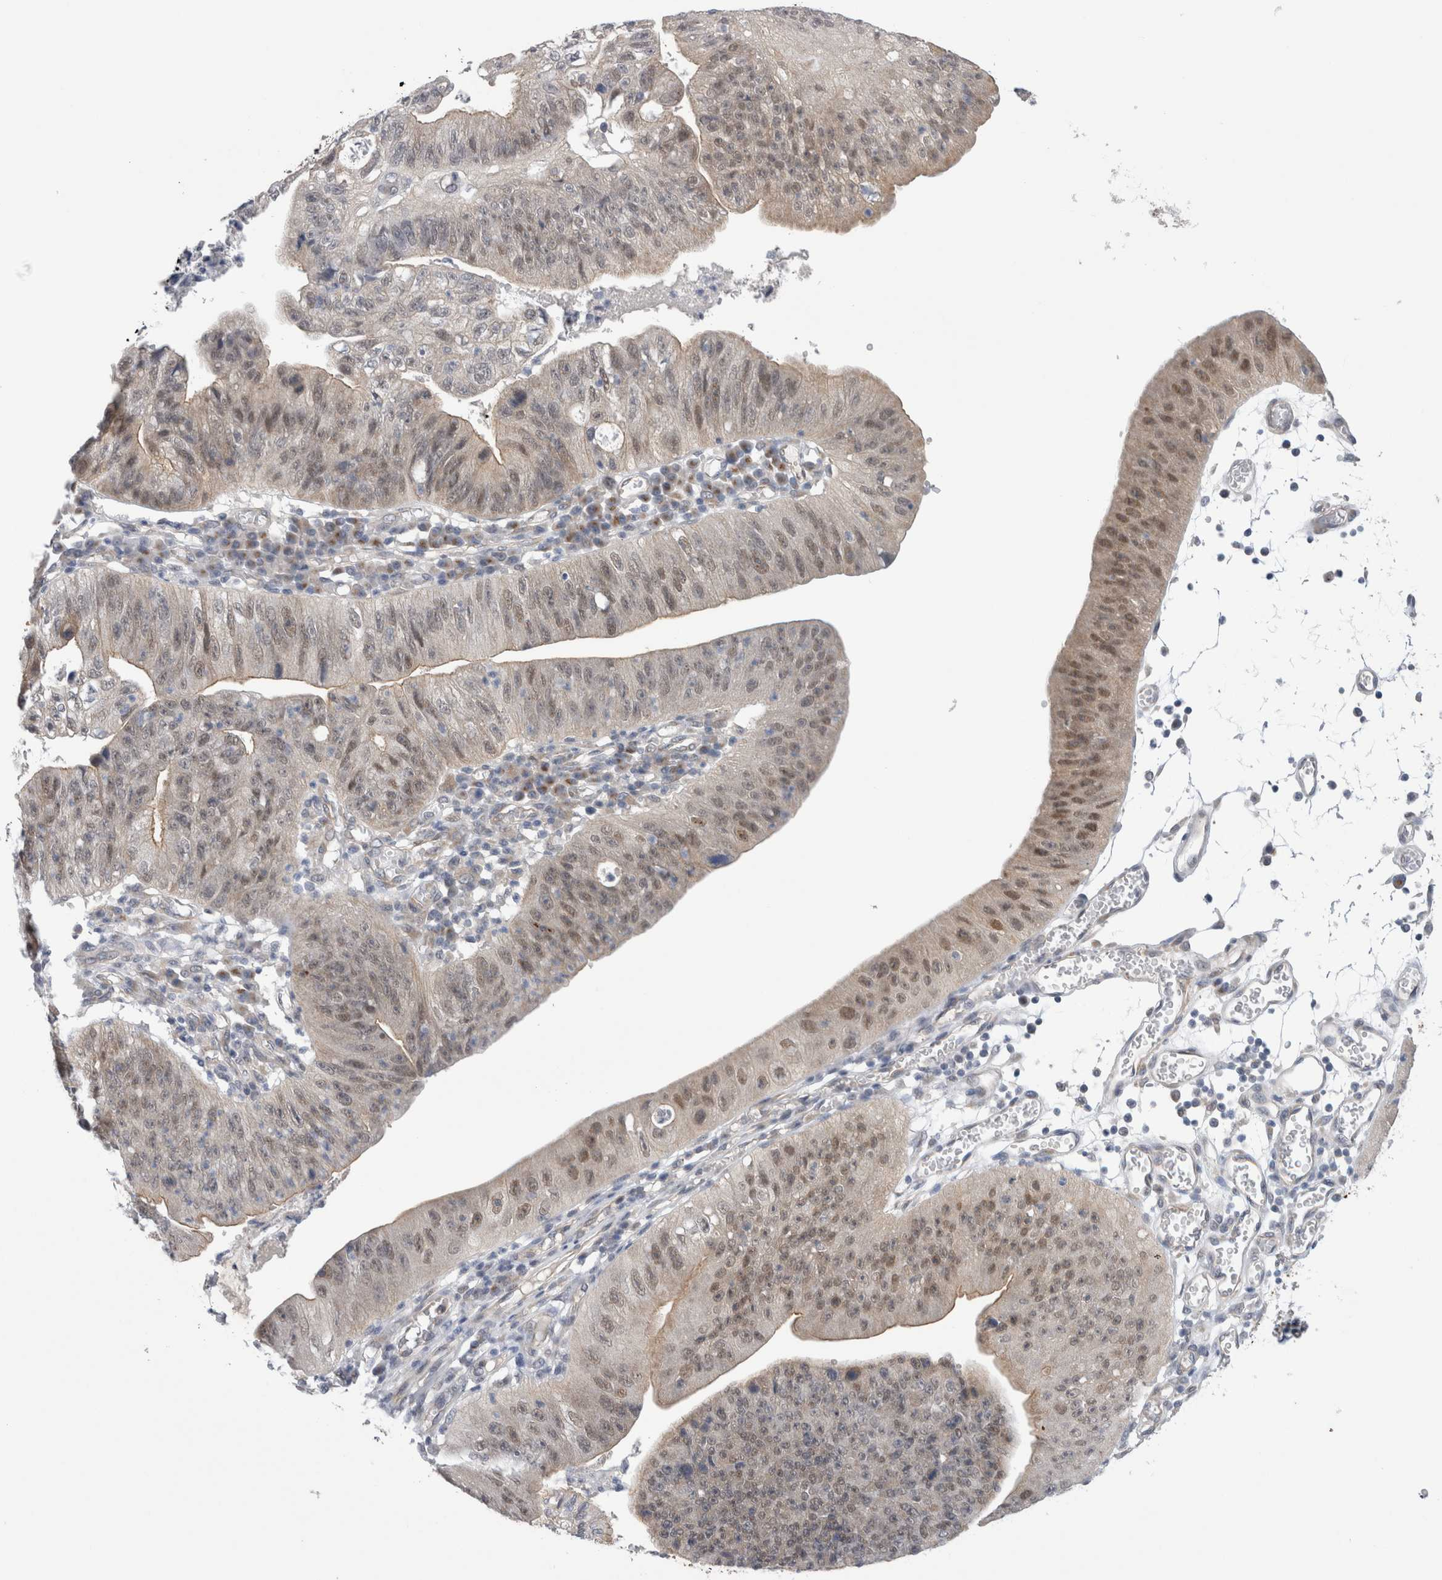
{"staining": {"intensity": "moderate", "quantity": ">75%", "location": "cytoplasmic/membranous,nuclear"}, "tissue": "stomach cancer", "cell_type": "Tumor cells", "image_type": "cancer", "snomed": [{"axis": "morphology", "description": "Adenocarcinoma, NOS"}, {"axis": "topography", "description": "Stomach"}], "caption": "Adenocarcinoma (stomach) stained for a protein demonstrates moderate cytoplasmic/membranous and nuclear positivity in tumor cells.", "gene": "TAFA5", "patient": {"sex": "male", "age": 59}}